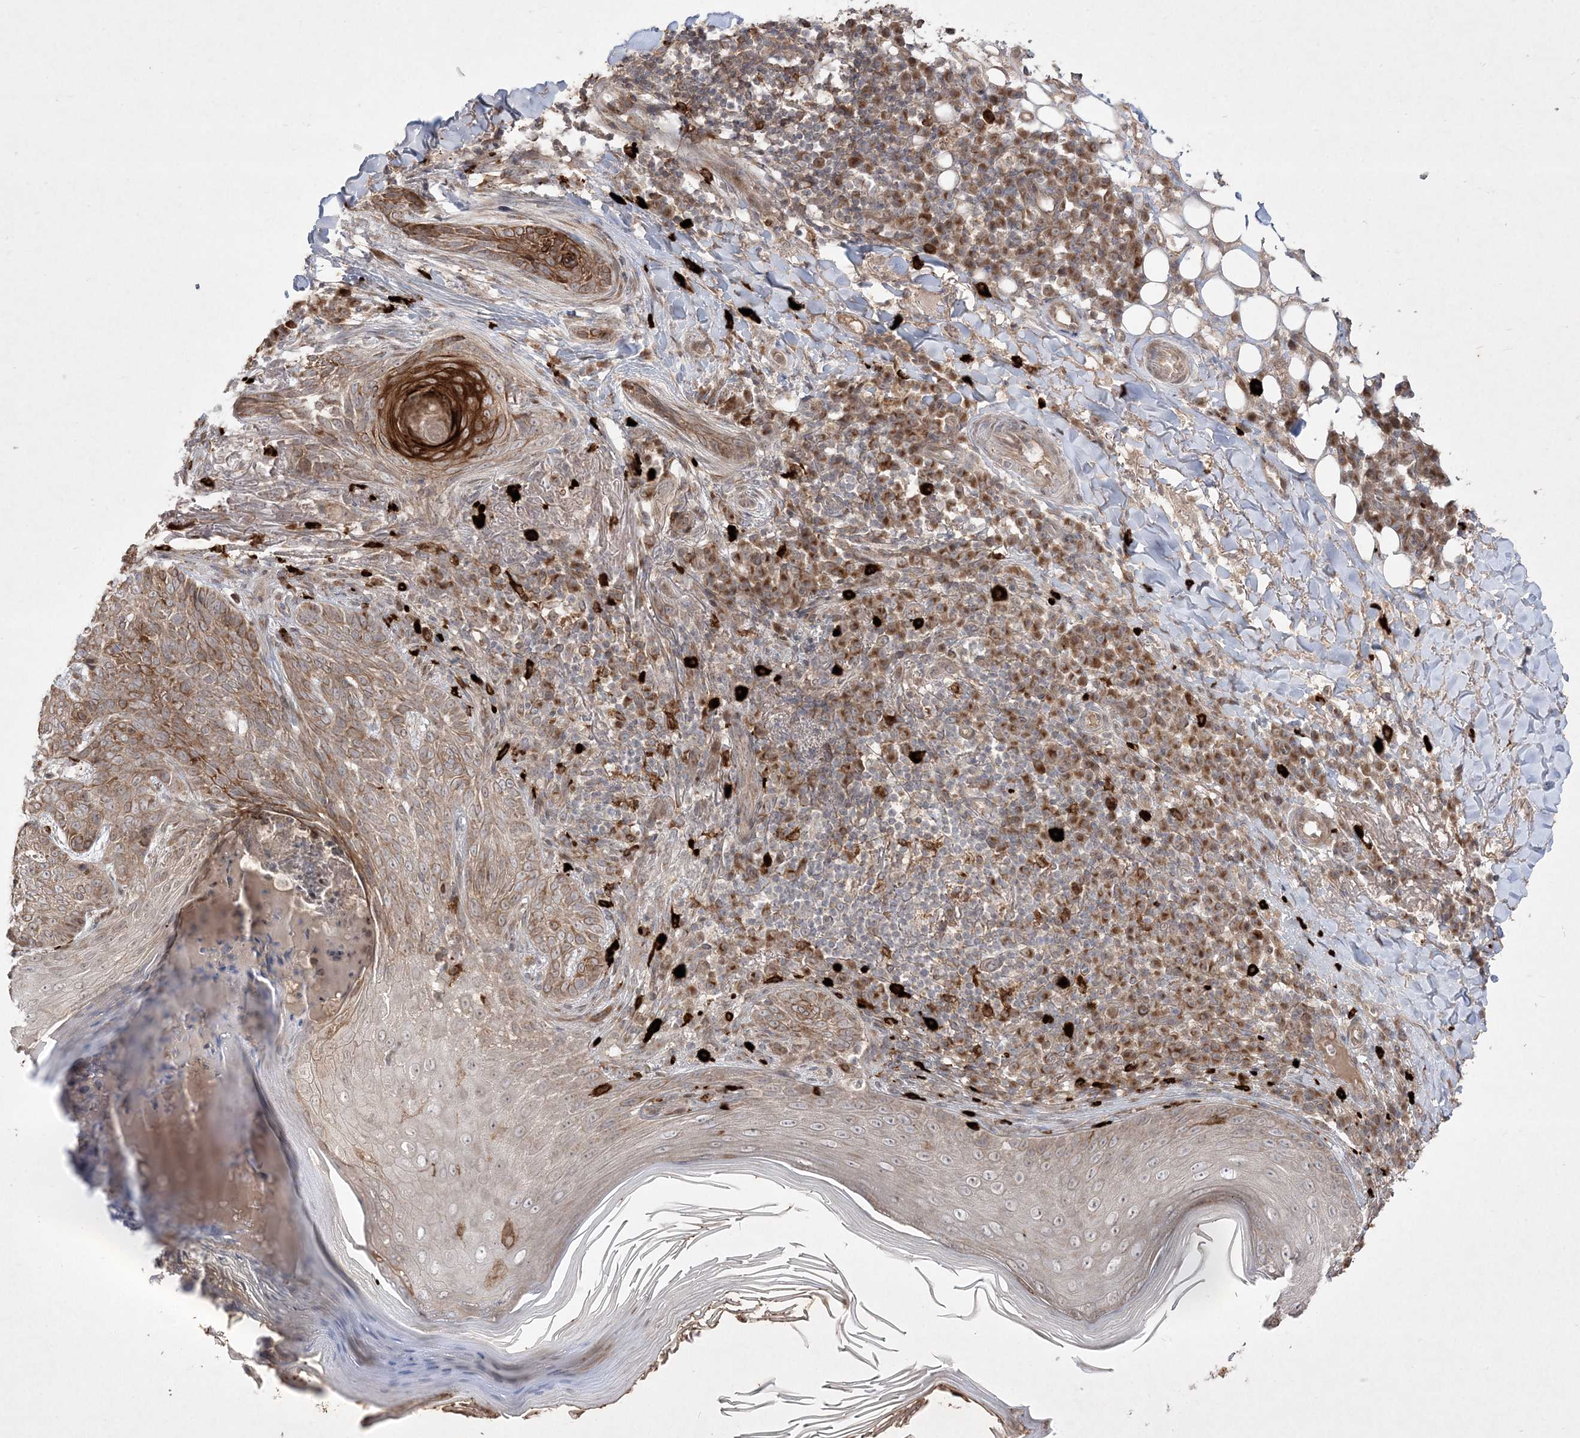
{"staining": {"intensity": "moderate", "quantity": ">75%", "location": "cytoplasmic/membranous"}, "tissue": "skin cancer", "cell_type": "Tumor cells", "image_type": "cancer", "snomed": [{"axis": "morphology", "description": "Basal cell carcinoma"}, {"axis": "topography", "description": "Skin"}], "caption": "This histopathology image exhibits skin cancer stained with IHC to label a protein in brown. The cytoplasmic/membranous of tumor cells show moderate positivity for the protein. Nuclei are counter-stained blue.", "gene": "CLNK", "patient": {"sex": "male", "age": 85}}